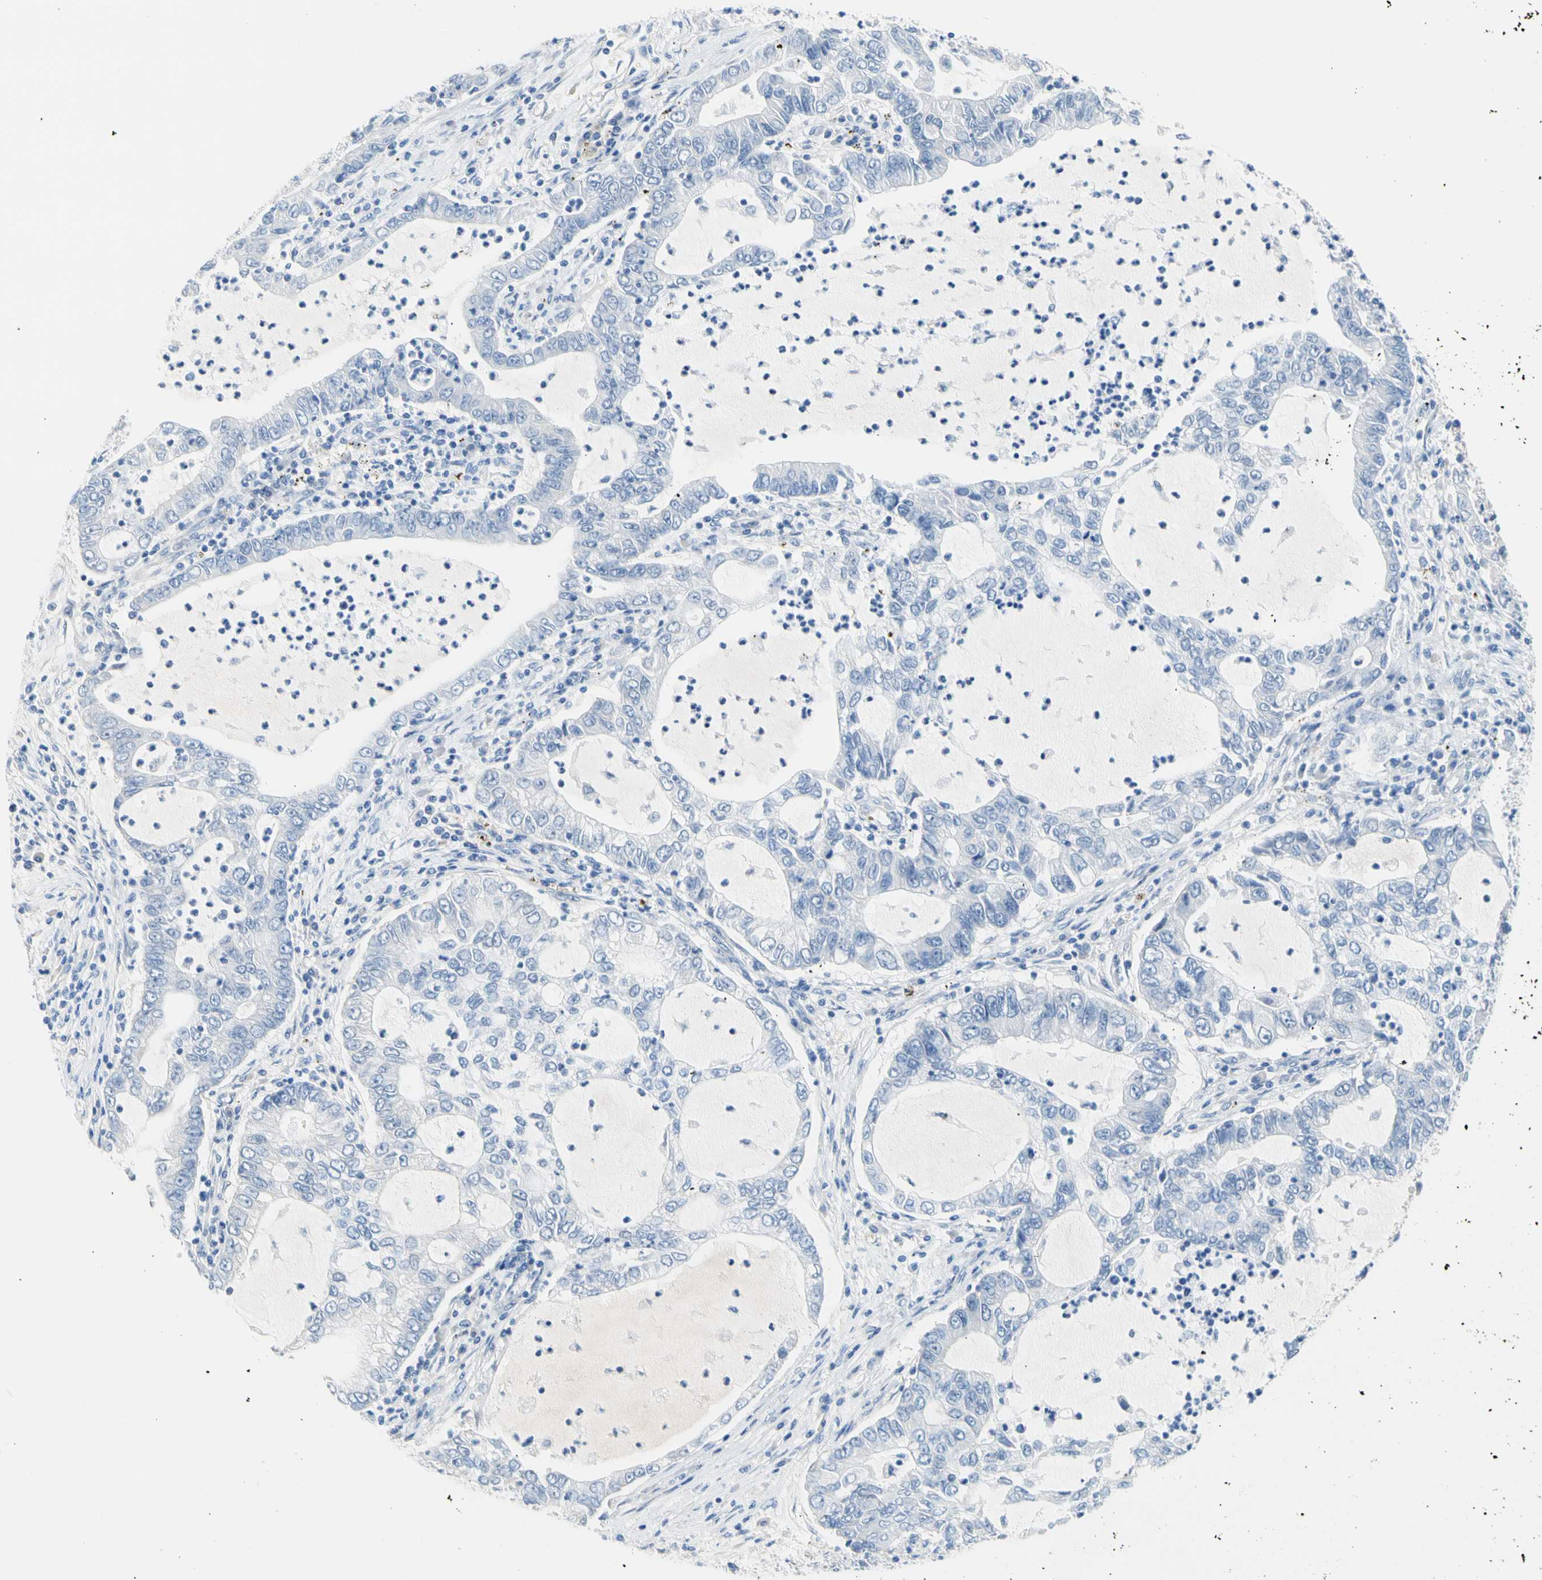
{"staining": {"intensity": "negative", "quantity": "none", "location": "none"}, "tissue": "lung cancer", "cell_type": "Tumor cells", "image_type": "cancer", "snomed": [{"axis": "morphology", "description": "Adenocarcinoma, NOS"}, {"axis": "topography", "description": "Lung"}], "caption": "Immunohistochemical staining of lung cancer (adenocarcinoma) exhibits no significant positivity in tumor cells.", "gene": "CEL", "patient": {"sex": "female", "age": 51}}